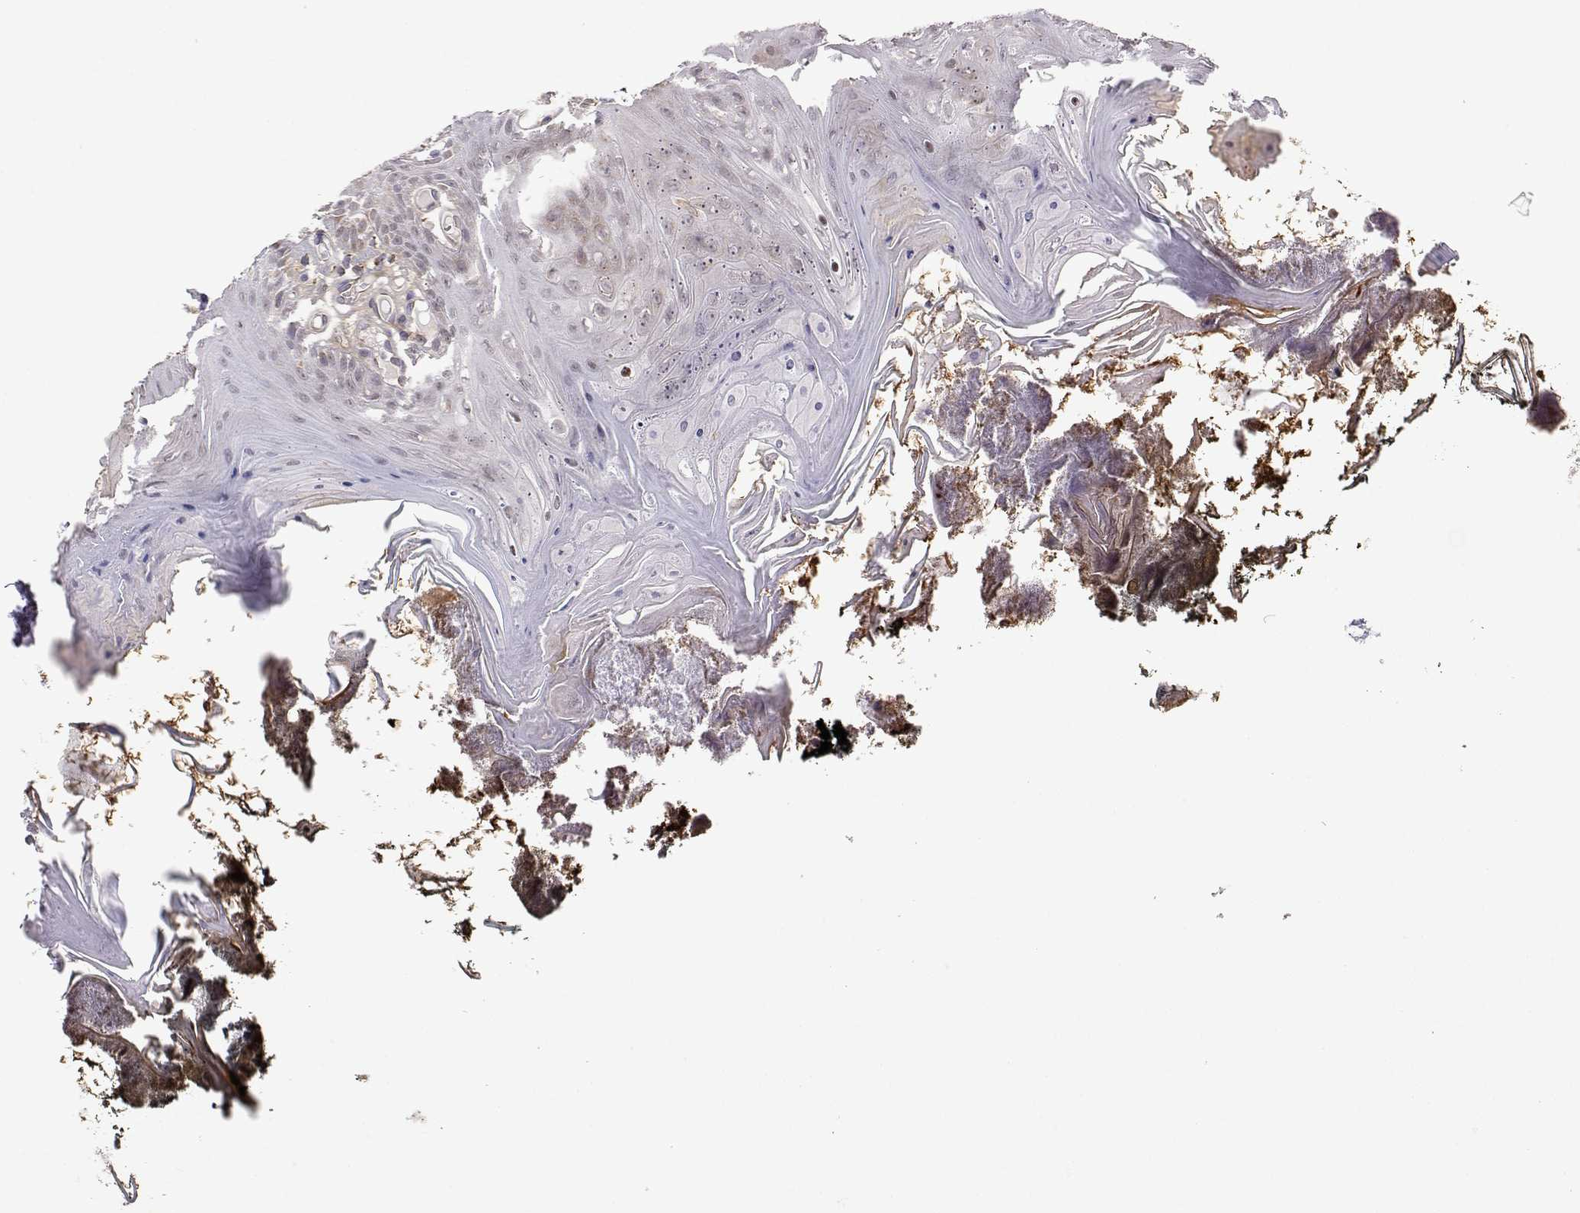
{"staining": {"intensity": "weak", "quantity": ">75%", "location": "cytoplasmic/membranous"}, "tissue": "oral mucosa", "cell_type": "Squamous epithelial cells", "image_type": "normal", "snomed": [{"axis": "morphology", "description": "Normal tissue, NOS"}, {"axis": "topography", "description": "Oral tissue"}], "caption": "Immunohistochemistry (DAB) staining of benign human oral mucosa shows weak cytoplasmic/membranous protein staining in approximately >75% of squamous epithelial cells. (DAB (3,3'-diaminobenzidine) = brown stain, brightfield microscopy at high magnification).", "gene": "EXOG", "patient": {"sex": "male", "age": 9}}